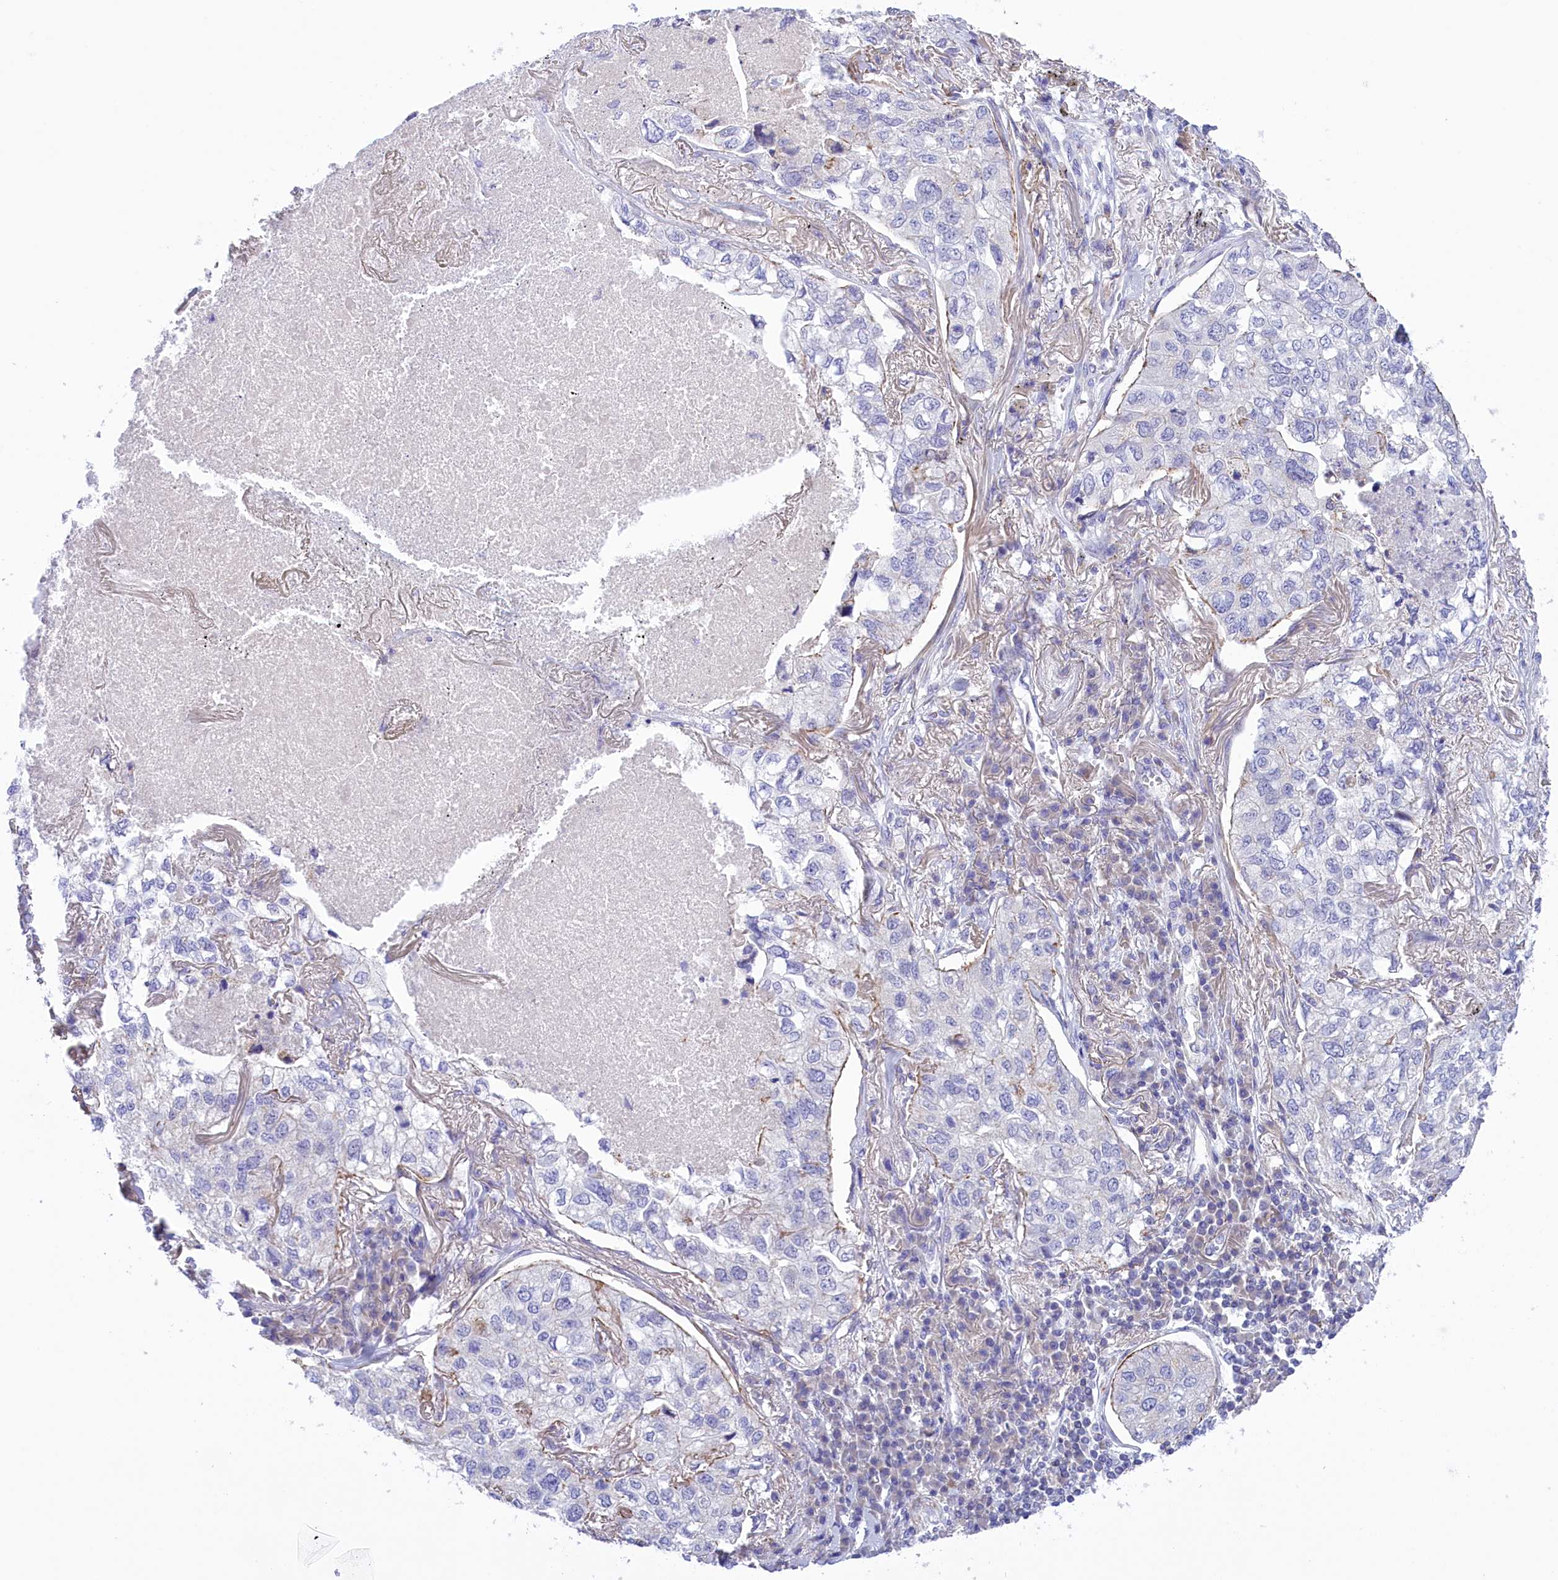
{"staining": {"intensity": "negative", "quantity": "none", "location": "none"}, "tissue": "lung cancer", "cell_type": "Tumor cells", "image_type": "cancer", "snomed": [{"axis": "morphology", "description": "Adenocarcinoma, NOS"}, {"axis": "topography", "description": "Lung"}], "caption": "DAB immunohistochemical staining of human lung cancer reveals no significant staining in tumor cells. (Immunohistochemistry, brightfield microscopy, high magnification).", "gene": "CORO7-PAM16", "patient": {"sex": "male", "age": 65}}